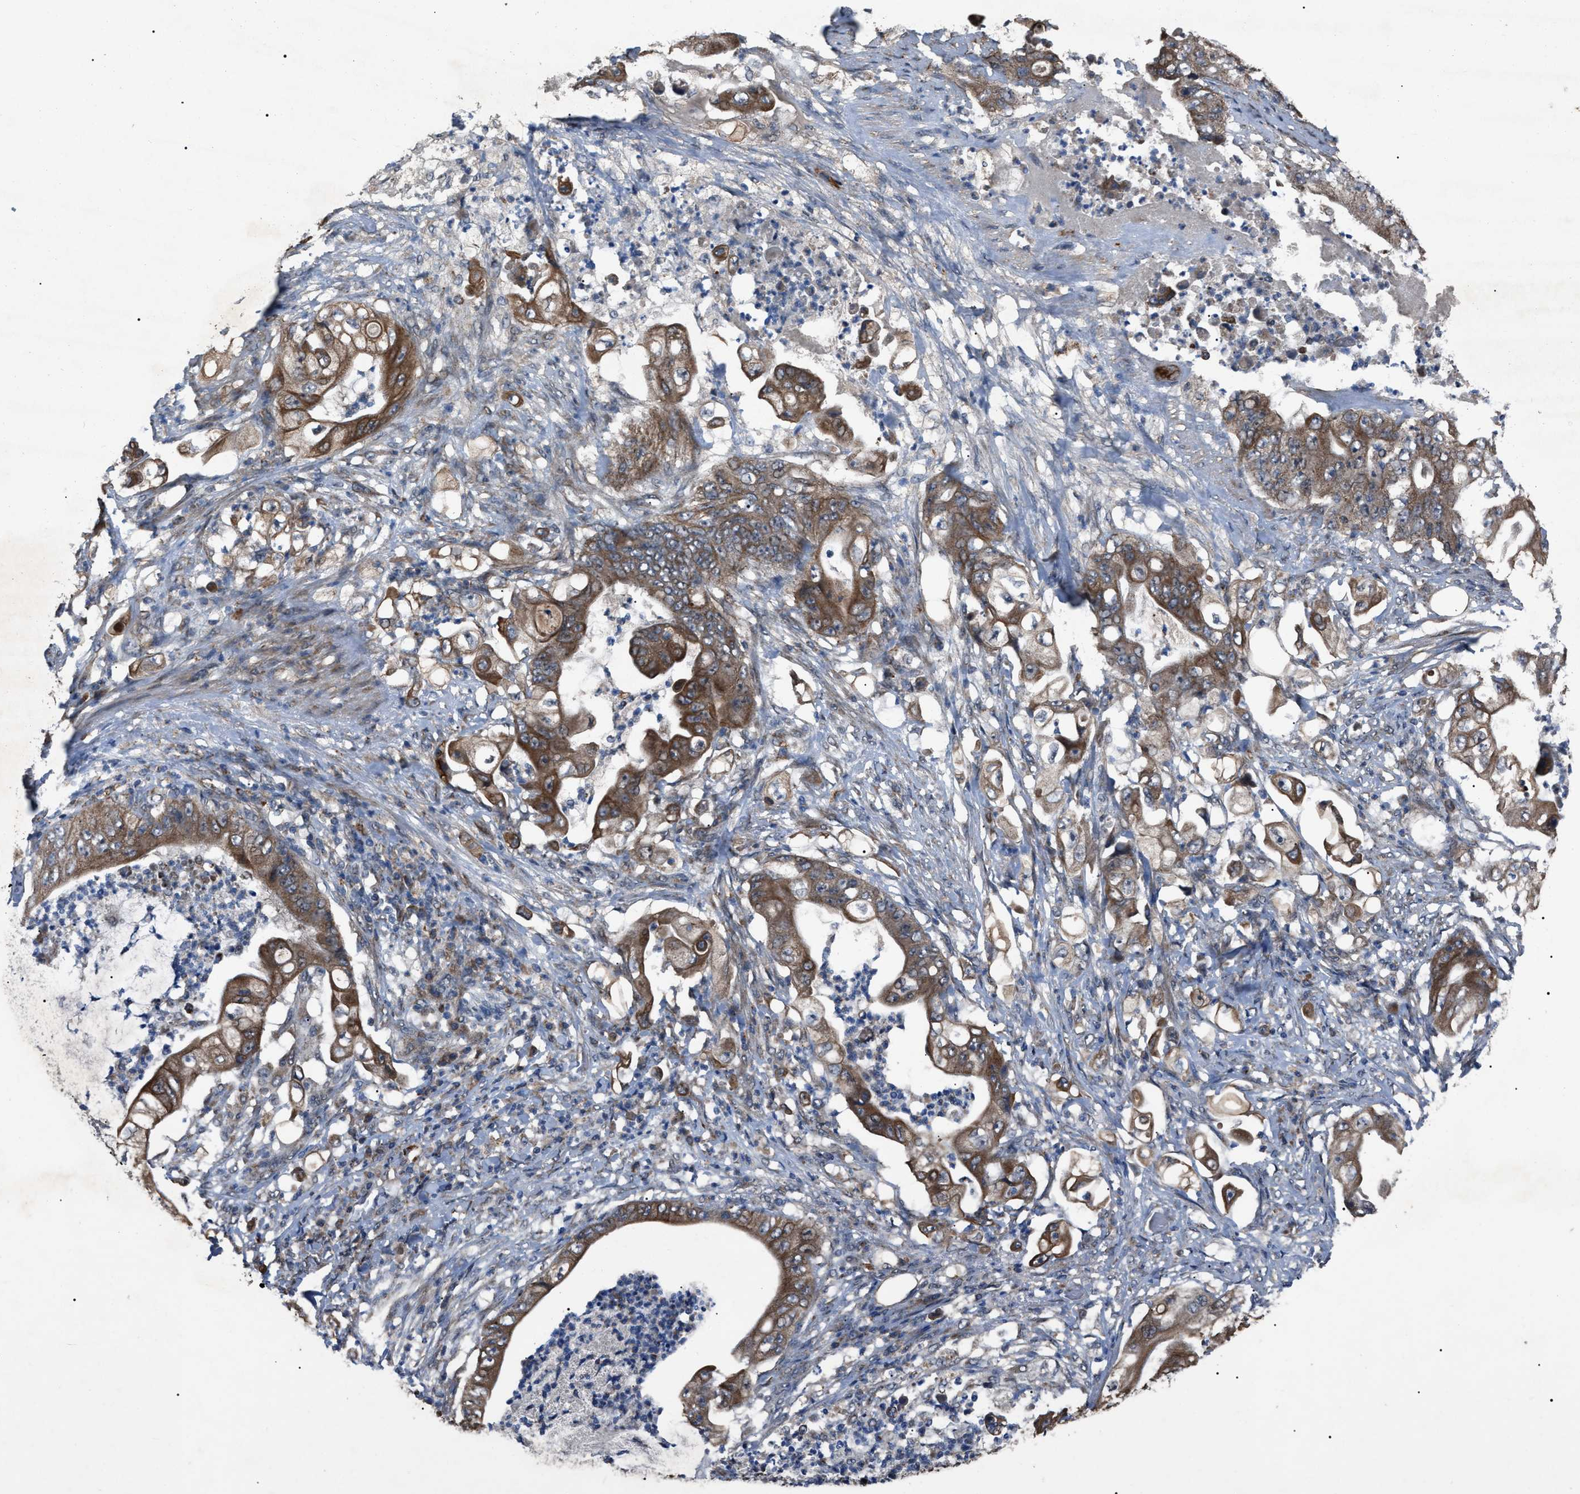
{"staining": {"intensity": "strong", "quantity": ">75%", "location": "cytoplasmic/membranous"}, "tissue": "stomach cancer", "cell_type": "Tumor cells", "image_type": "cancer", "snomed": [{"axis": "morphology", "description": "Adenocarcinoma, NOS"}, {"axis": "topography", "description": "Stomach"}], "caption": "This is a micrograph of IHC staining of stomach cancer (adenocarcinoma), which shows strong positivity in the cytoplasmic/membranous of tumor cells.", "gene": "ZFAND2A", "patient": {"sex": "female", "age": 73}}